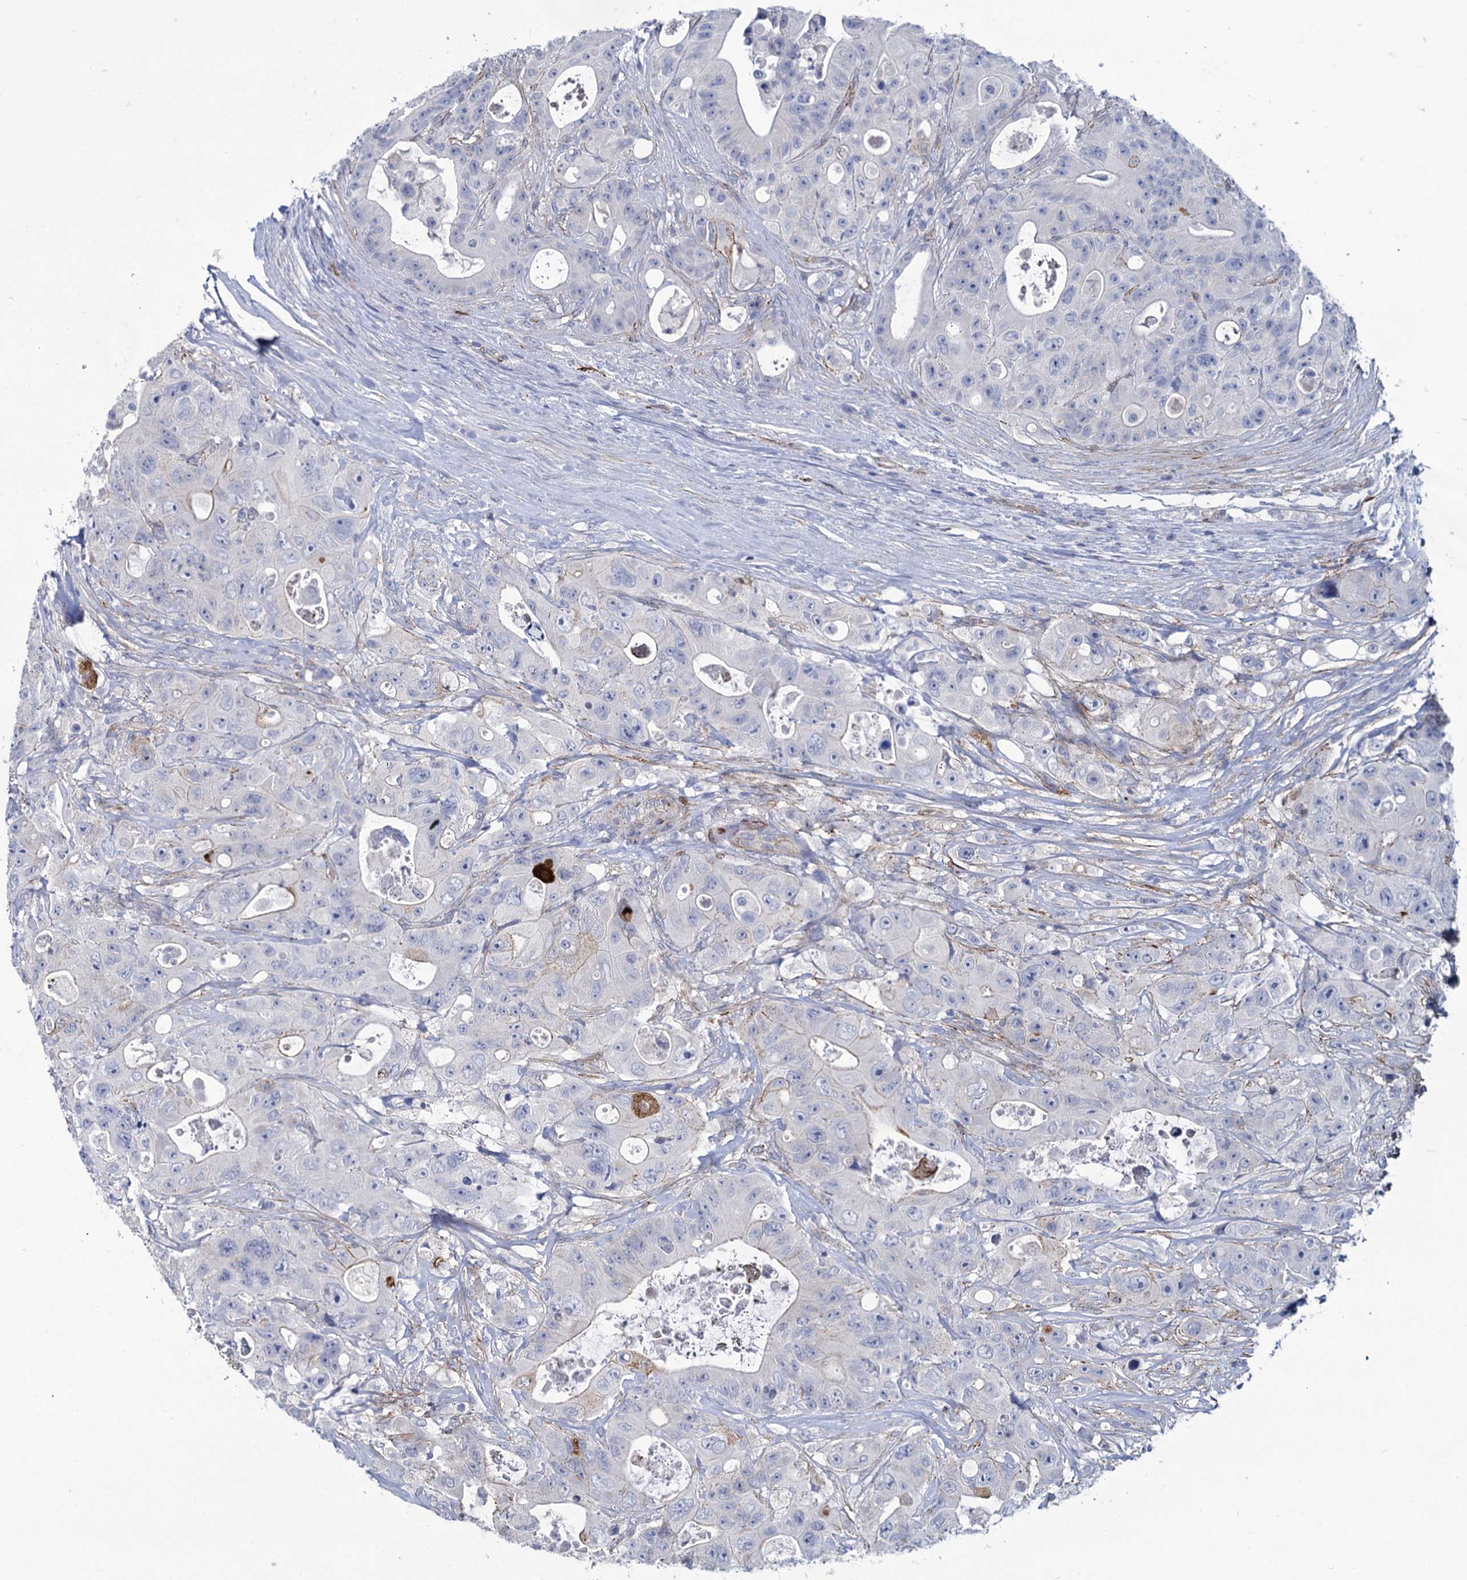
{"staining": {"intensity": "negative", "quantity": "none", "location": "none"}, "tissue": "colorectal cancer", "cell_type": "Tumor cells", "image_type": "cancer", "snomed": [{"axis": "morphology", "description": "Adenocarcinoma, NOS"}, {"axis": "topography", "description": "Colon"}], "caption": "Tumor cells show no significant staining in colorectal cancer (adenocarcinoma).", "gene": "SNCG", "patient": {"sex": "female", "age": 46}}